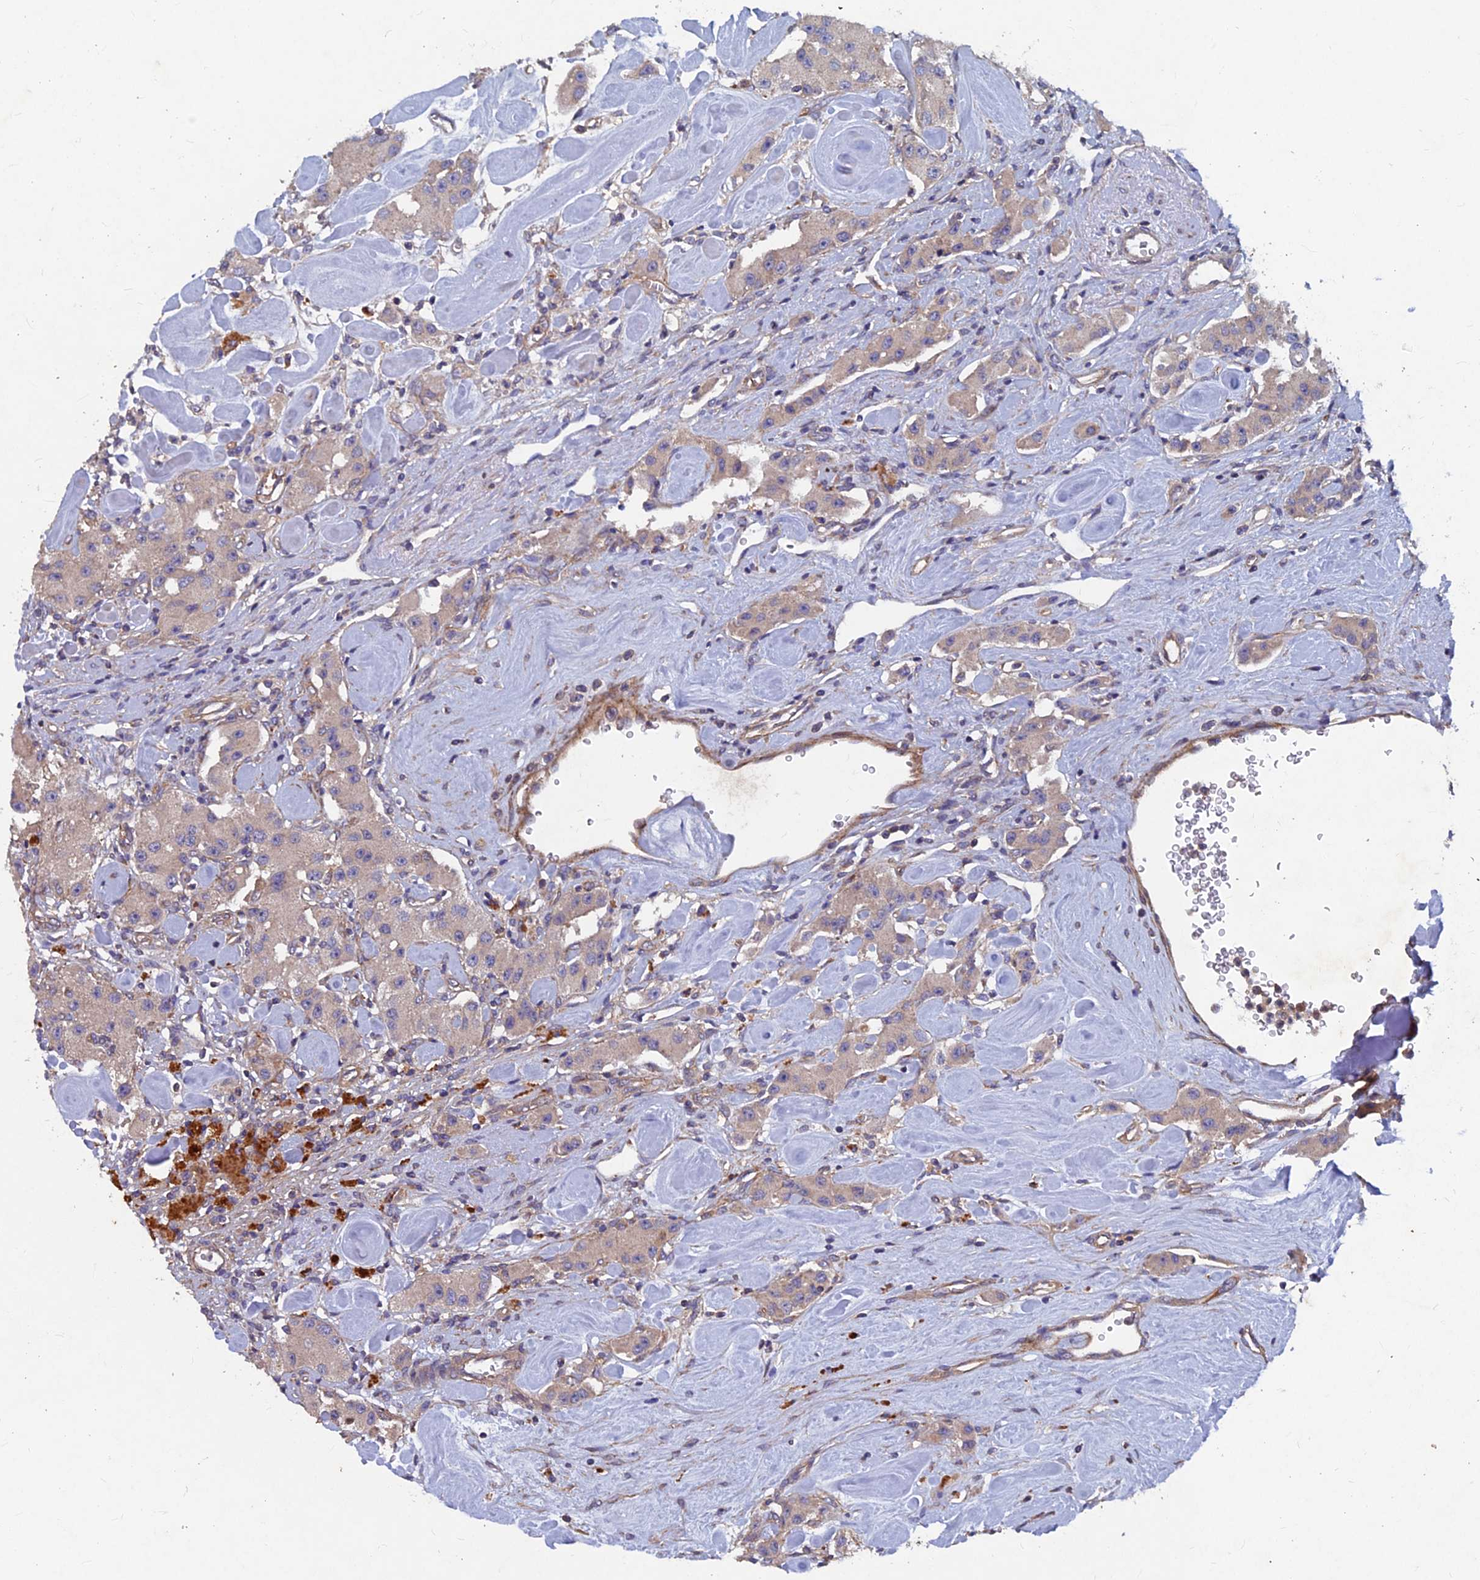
{"staining": {"intensity": "weak", "quantity": ">75%", "location": "cytoplasmic/membranous"}, "tissue": "carcinoid", "cell_type": "Tumor cells", "image_type": "cancer", "snomed": [{"axis": "morphology", "description": "Carcinoid, malignant, NOS"}, {"axis": "topography", "description": "Pancreas"}], "caption": "The photomicrograph displays a brown stain indicating the presence of a protein in the cytoplasmic/membranous of tumor cells in carcinoid (malignant).", "gene": "NCAPG", "patient": {"sex": "male", "age": 41}}